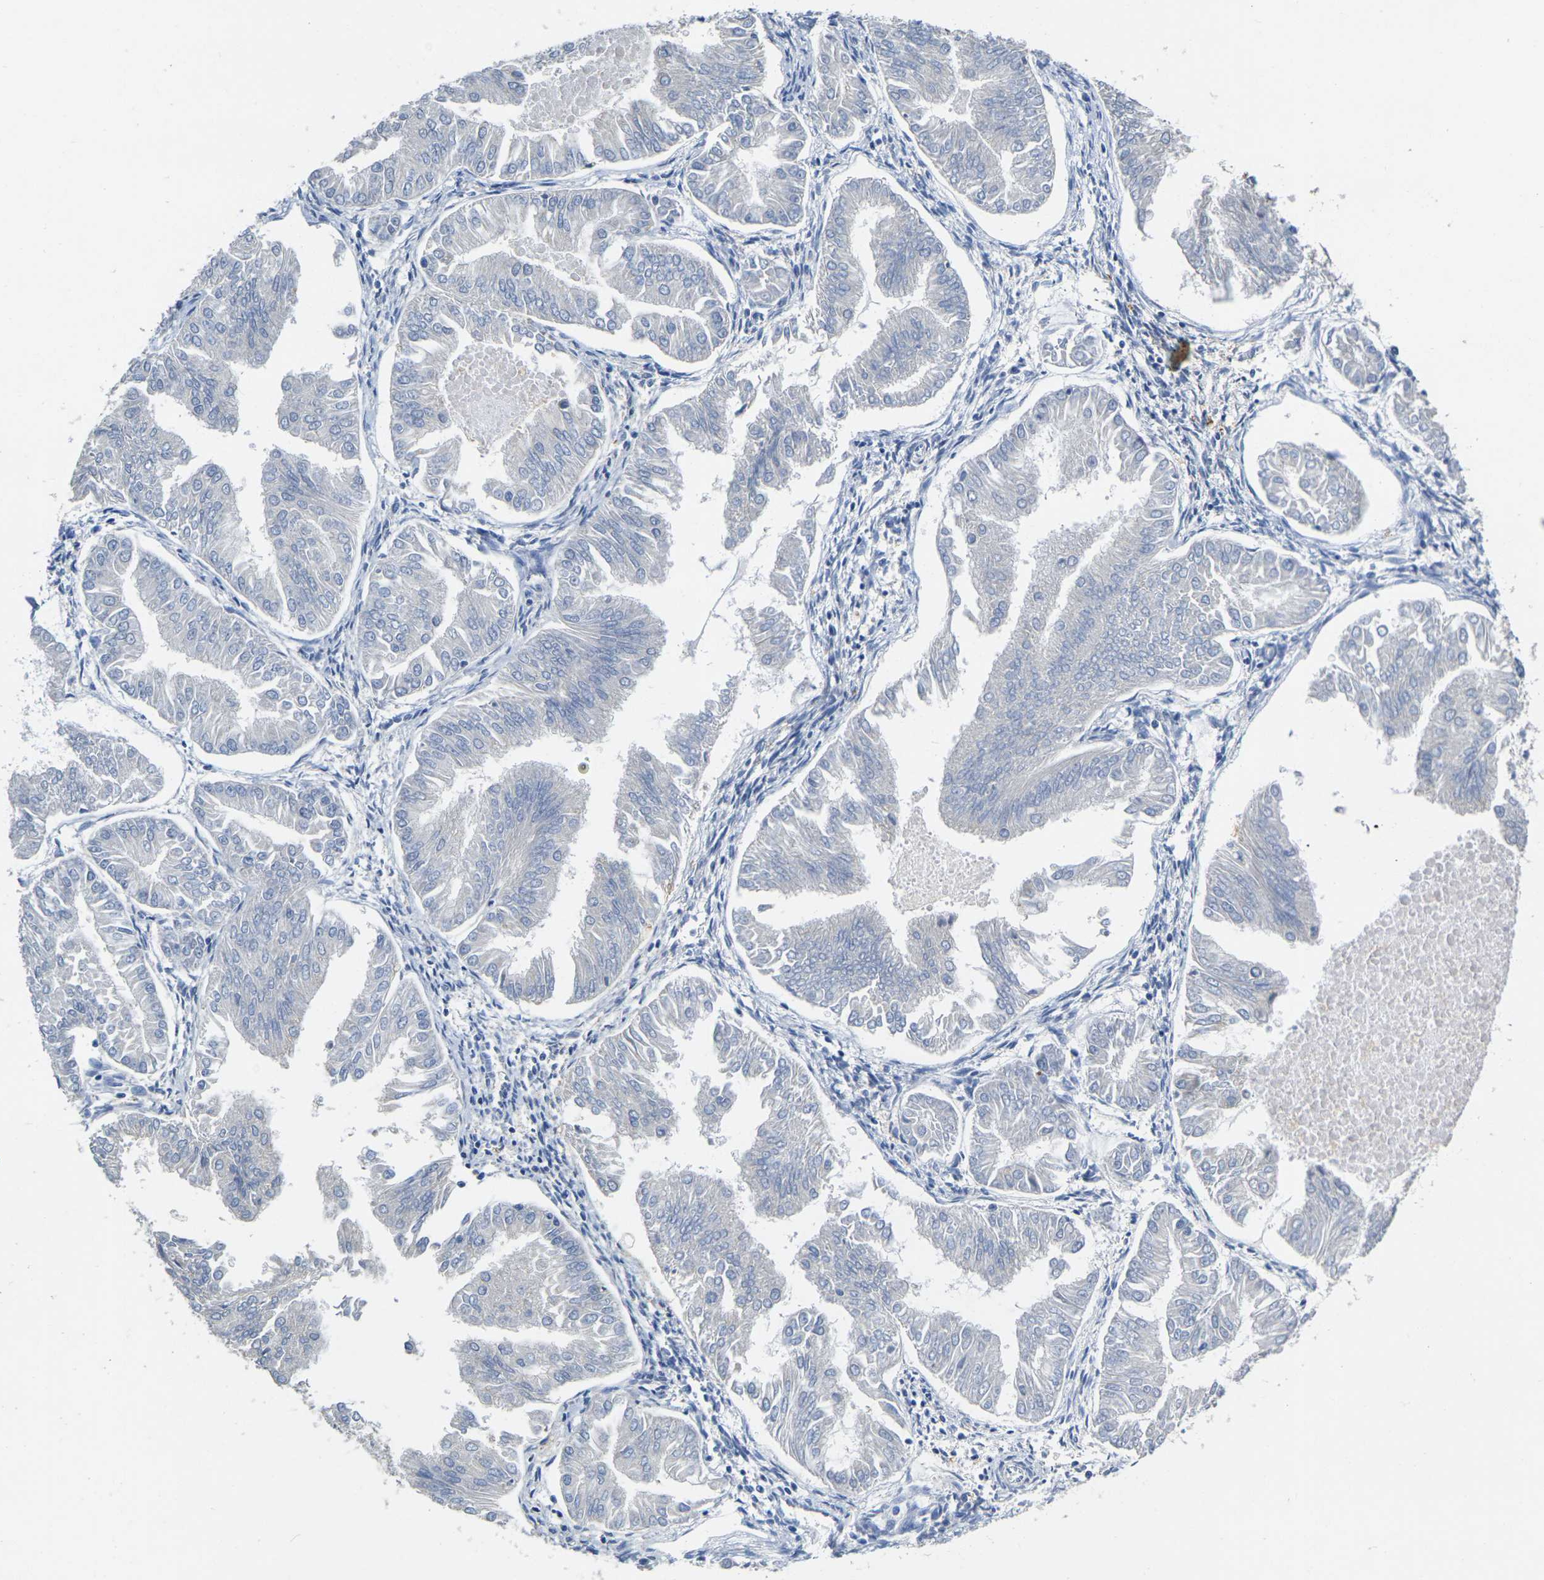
{"staining": {"intensity": "negative", "quantity": "none", "location": "none"}, "tissue": "endometrial cancer", "cell_type": "Tumor cells", "image_type": "cancer", "snomed": [{"axis": "morphology", "description": "Adenocarcinoma, NOS"}, {"axis": "topography", "description": "Endometrium"}], "caption": "An image of endometrial cancer (adenocarcinoma) stained for a protein demonstrates no brown staining in tumor cells.", "gene": "NOCT", "patient": {"sex": "female", "age": 53}}